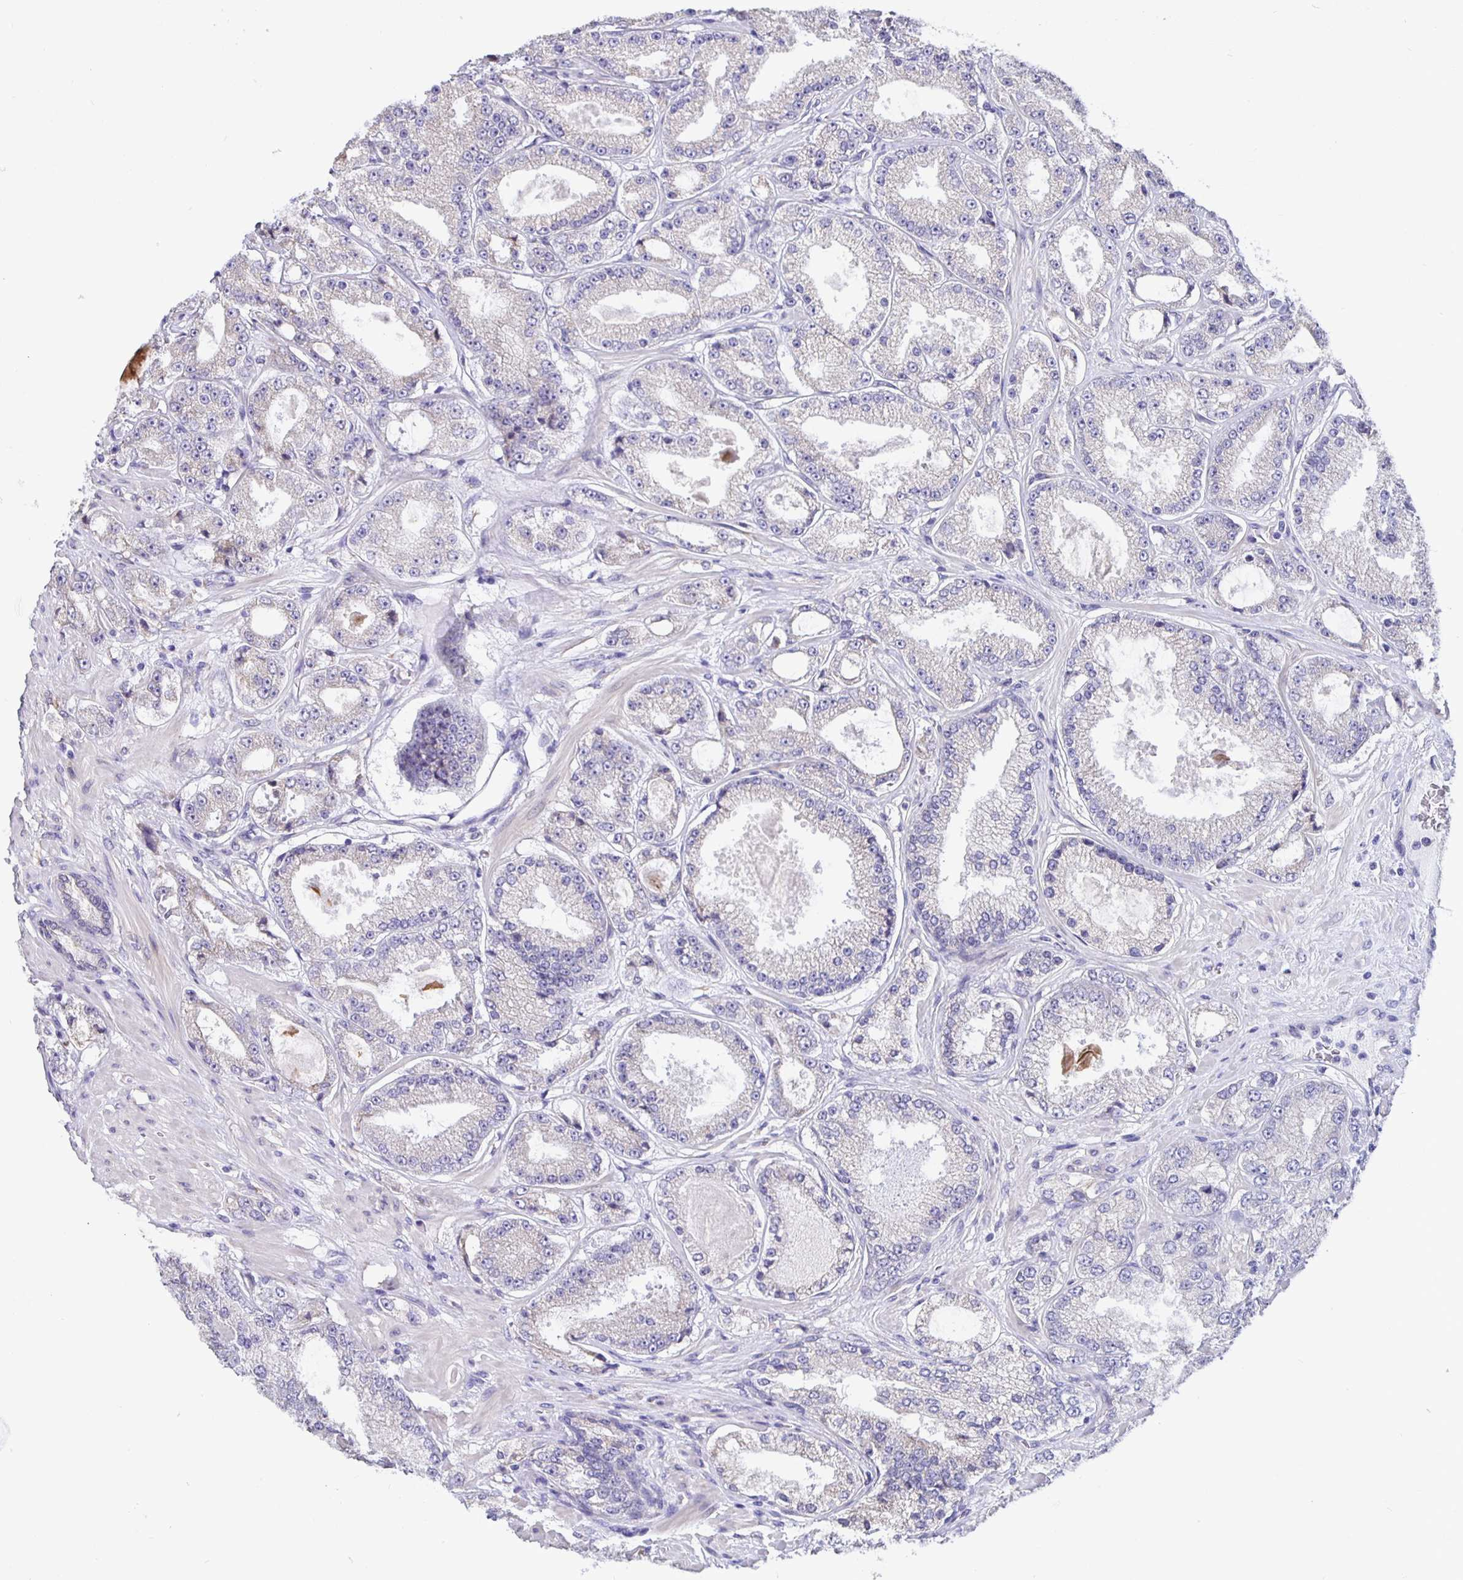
{"staining": {"intensity": "negative", "quantity": "none", "location": "none"}, "tissue": "prostate cancer", "cell_type": "Tumor cells", "image_type": "cancer", "snomed": [{"axis": "morphology", "description": "Normal tissue, NOS"}, {"axis": "morphology", "description": "Adenocarcinoma, High grade"}, {"axis": "topography", "description": "Prostate"}, {"axis": "topography", "description": "Peripheral nerve tissue"}], "caption": "DAB immunohistochemical staining of prostate cancer shows no significant expression in tumor cells. The staining was performed using DAB to visualize the protein expression in brown, while the nuclei were stained in blue with hematoxylin (Magnification: 20x).", "gene": "DNAI2", "patient": {"sex": "male", "age": 68}}